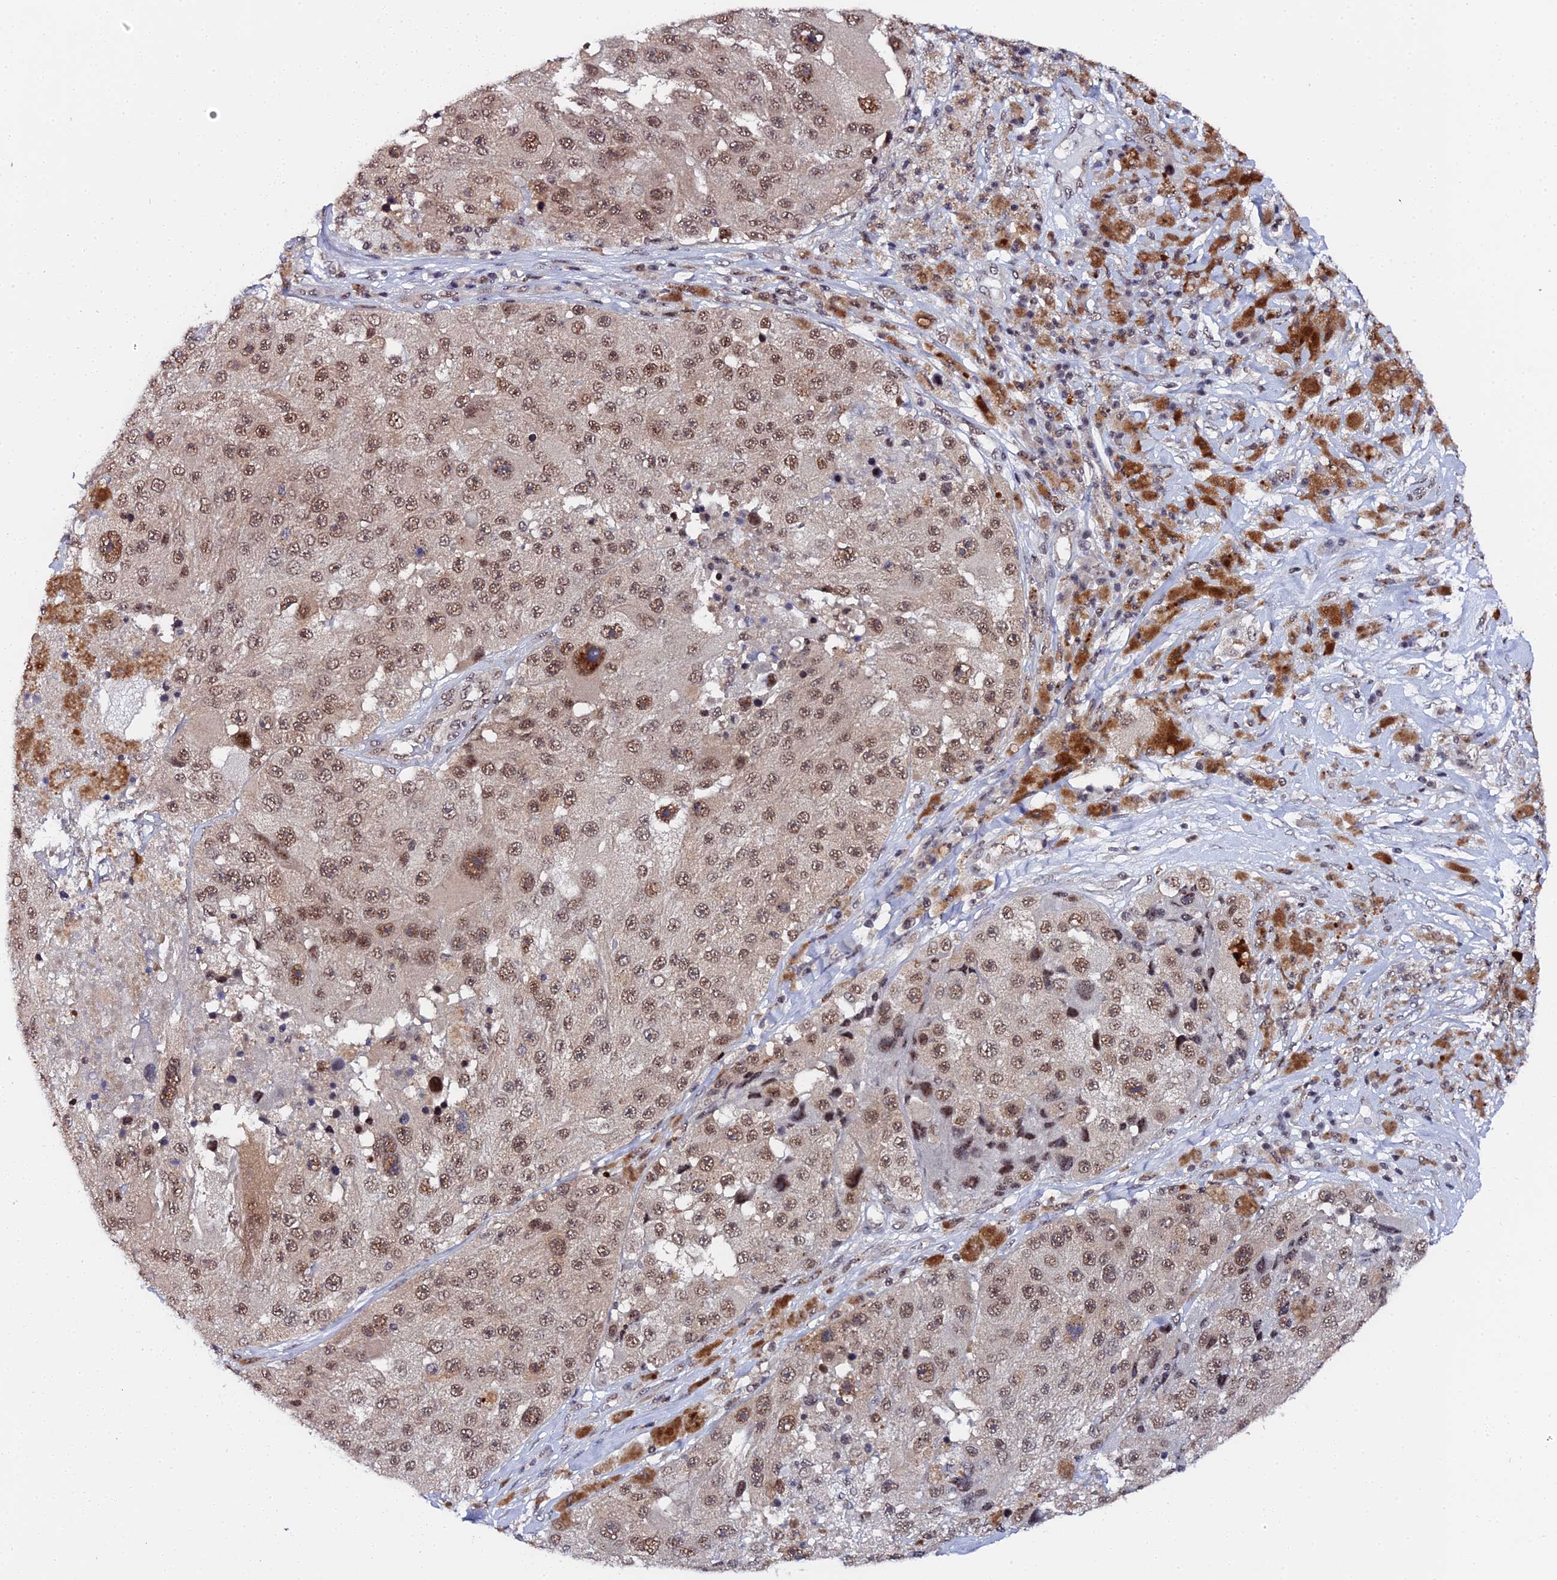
{"staining": {"intensity": "strong", "quantity": ">75%", "location": "nuclear"}, "tissue": "melanoma", "cell_type": "Tumor cells", "image_type": "cancer", "snomed": [{"axis": "morphology", "description": "Malignant melanoma, Metastatic site"}, {"axis": "topography", "description": "Lymph node"}], "caption": "Human malignant melanoma (metastatic site) stained with a brown dye demonstrates strong nuclear positive positivity in approximately >75% of tumor cells.", "gene": "MAGOHB", "patient": {"sex": "male", "age": 62}}